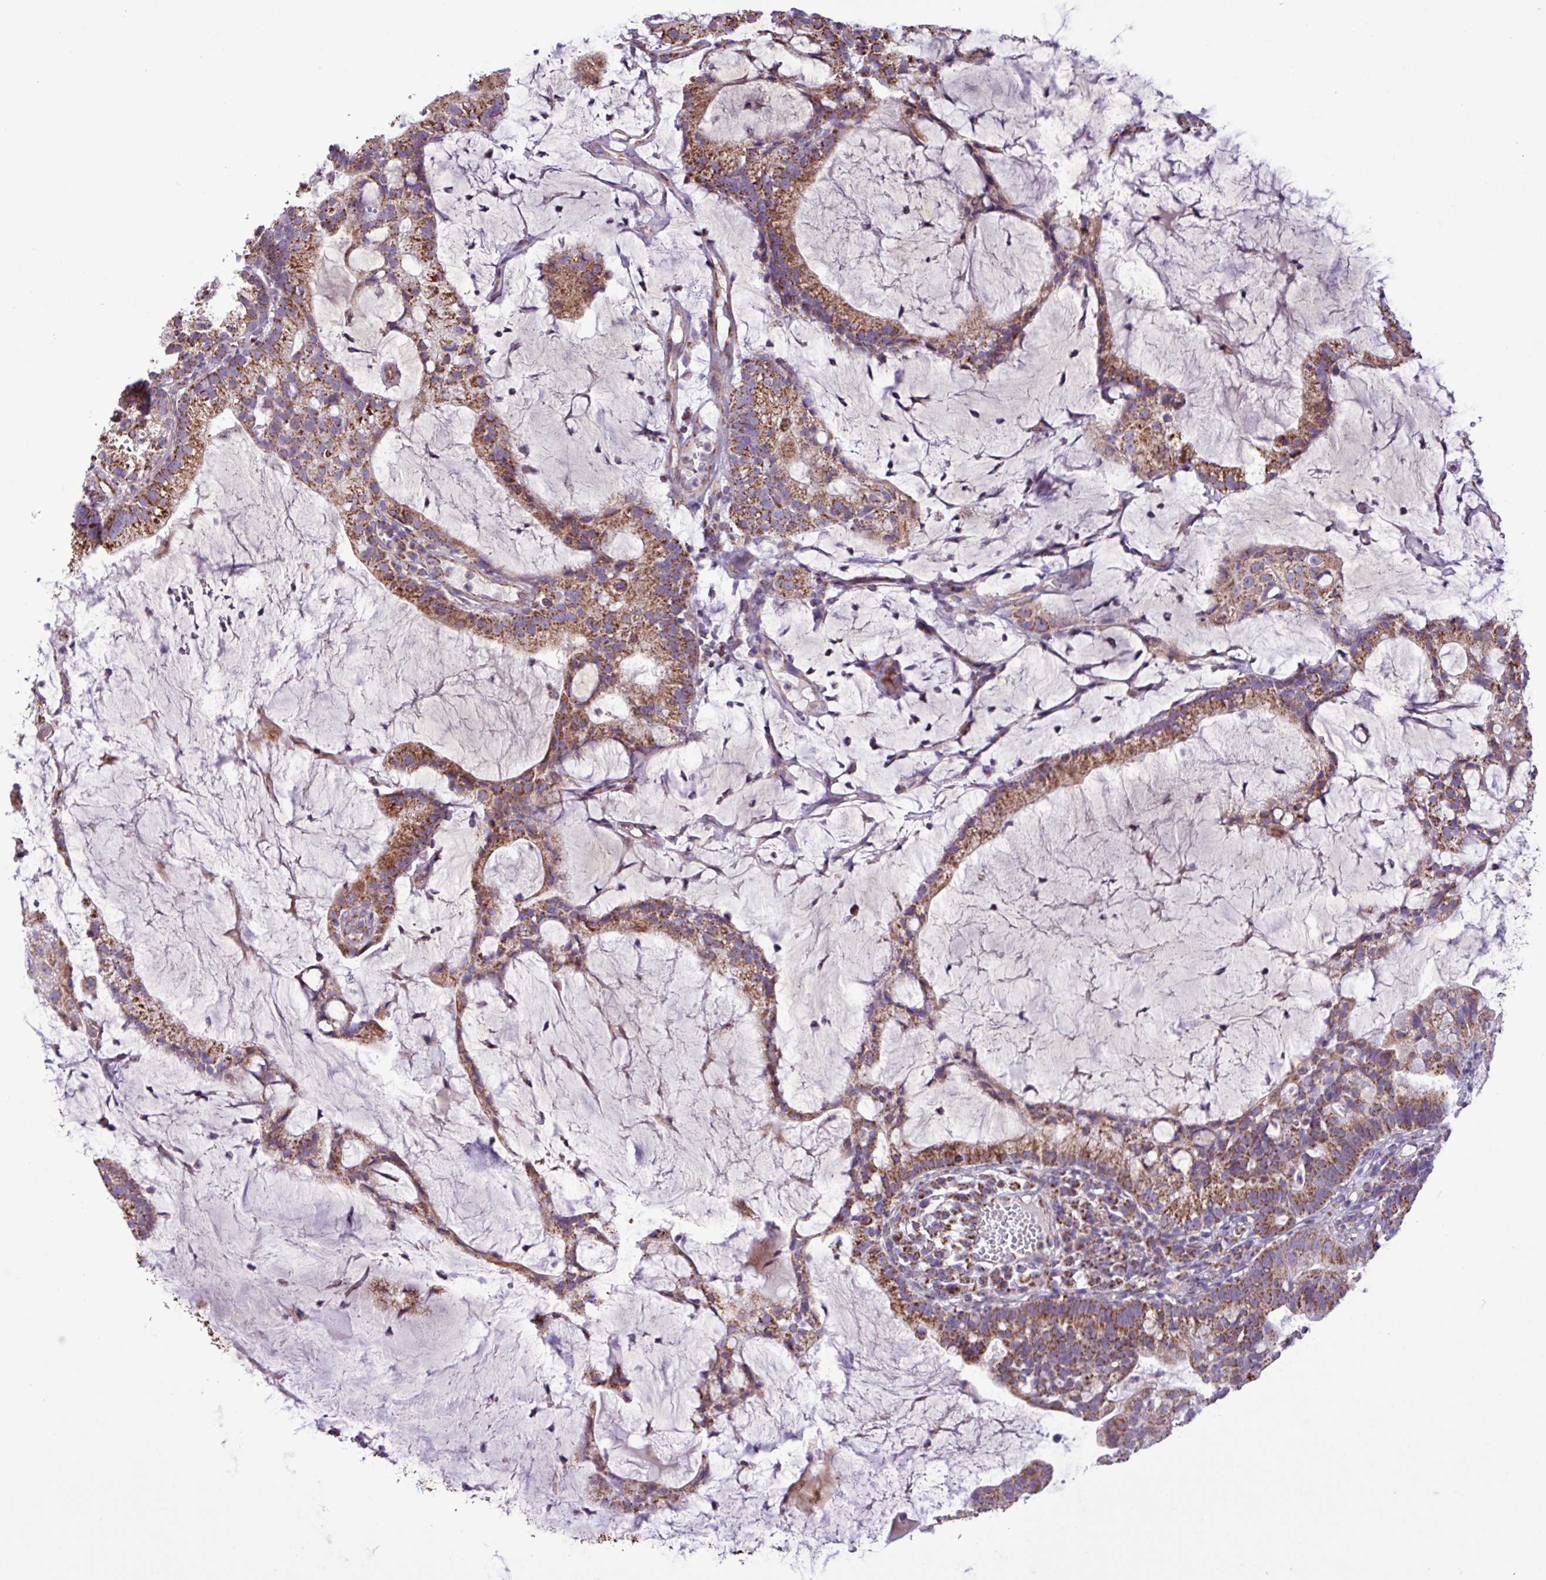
{"staining": {"intensity": "moderate", "quantity": ">75%", "location": "cytoplasmic/membranous"}, "tissue": "cervical cancer", "cell_type": "Tumor cells", "image_type": "cancer", "snomed": [{"axis": "morphology", "description": "Adenocarcinoma, NOS"}, {"axis": "topography", "description": "Cervix"}], "caption": "IHC staining of cervical cancer (adenocarcinoma), which shows medium levels of moderate cytoplasmic/membranous positivity in approximately >75% of tumor cells indicating moderate cytoplasmic/membranous protein positivity. The staining was performed using DAB (3,3'-diaminobenzidine) (brown) for protein detection and nuclei were counterstained in hematoxylin (blue).", "gene": "RTL3", "patient": {"sex": "female", "age": 41}}